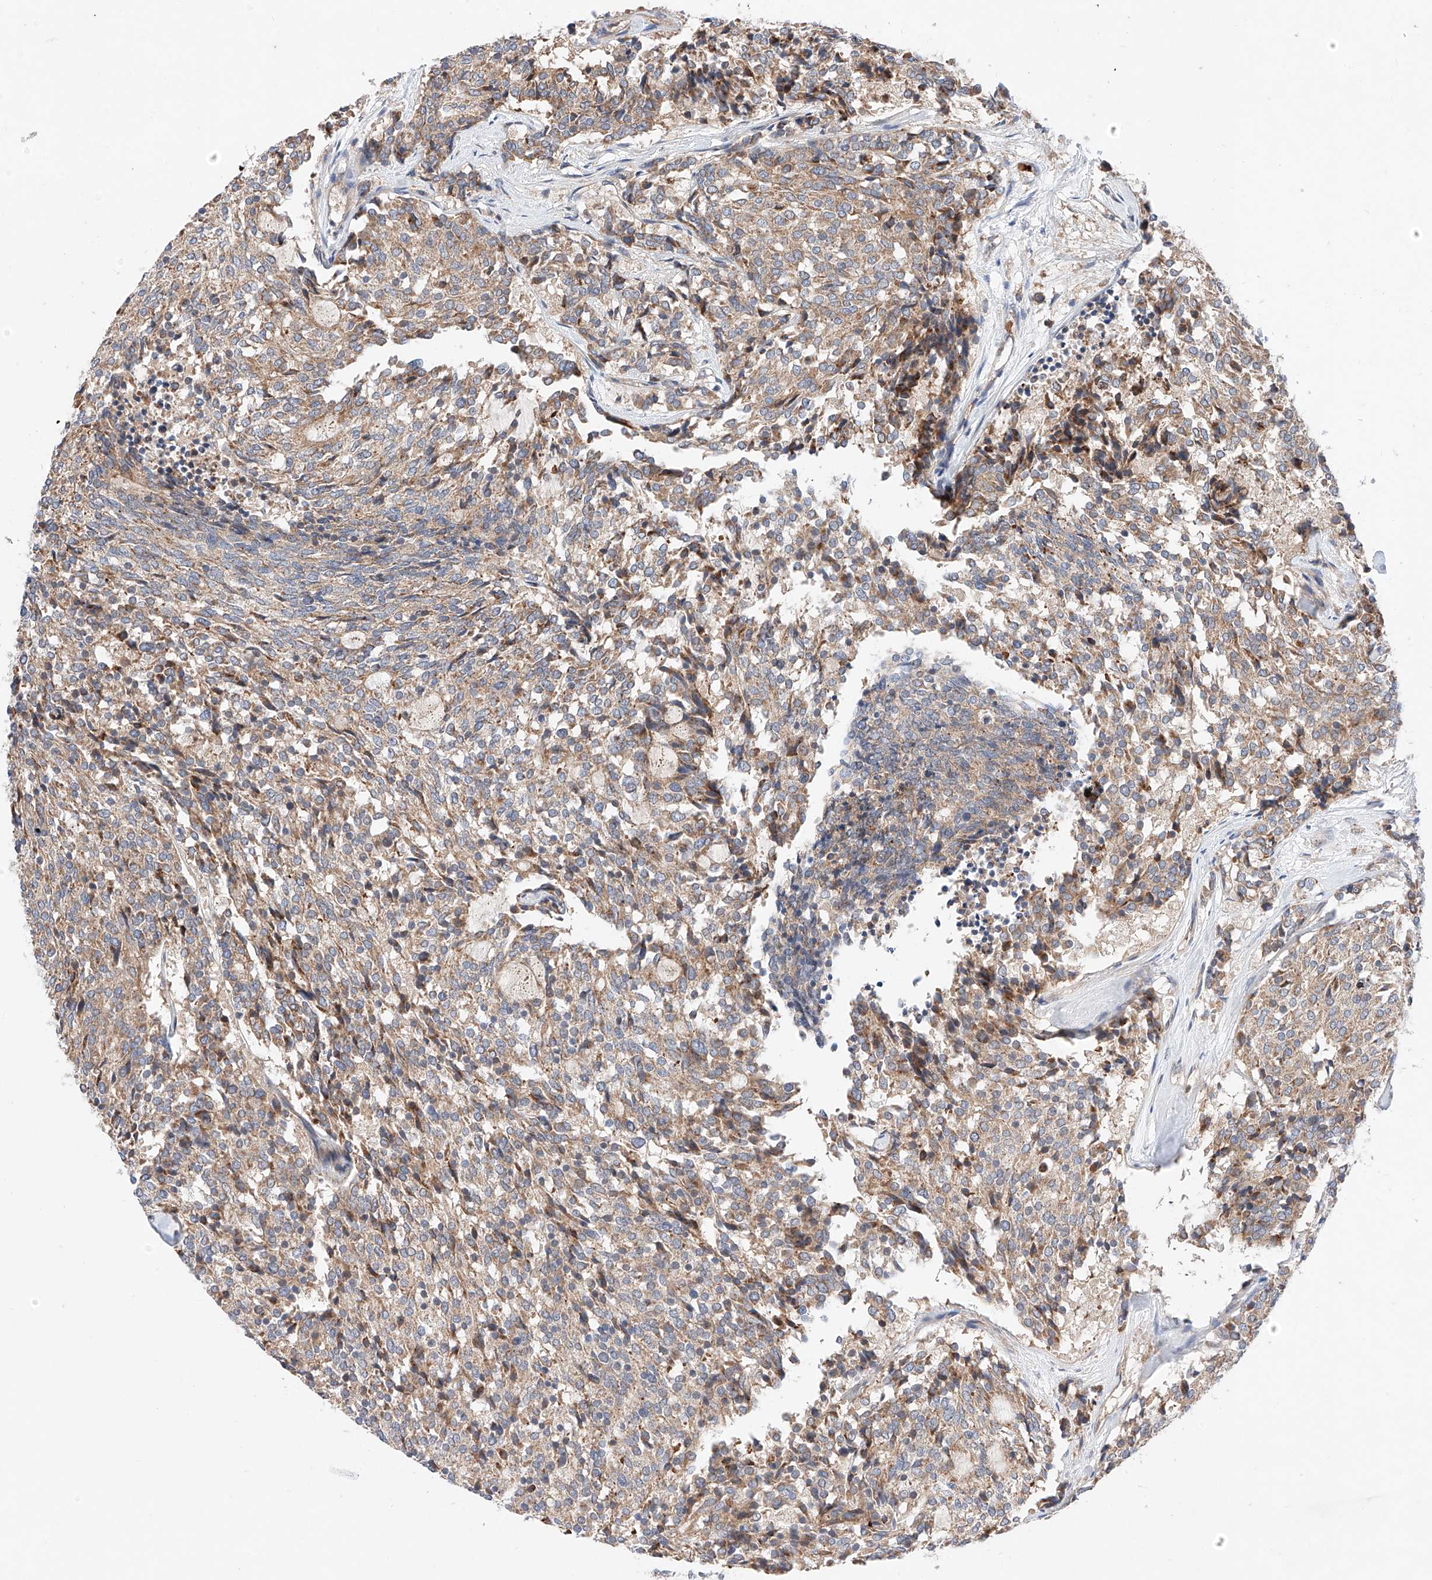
{"staining": {"intensity": "weak", "quantity": ">75%", "location": "cytoplasmic/membranous"}, "tissue": "carcinoid", "cell_type": "Tumor cells", "image_type": "cancer", "snomed": [{"axis": "morphology", "description": "Carcinoid, malignant, NOS"}, {"axis": "topography", "description": "Pancreas"}], "caption": "Immunohistochemical staining of malignant carcinoid exhibits low levels of weak cytoplasmic/membranous protein staining in approximately >75% of tumor cells. Immunohistochemistry stains the protein in brown and the nuclei are stained blue.", "gene": "NR1D1", "patient": {"sex": "female", "age": 54}}